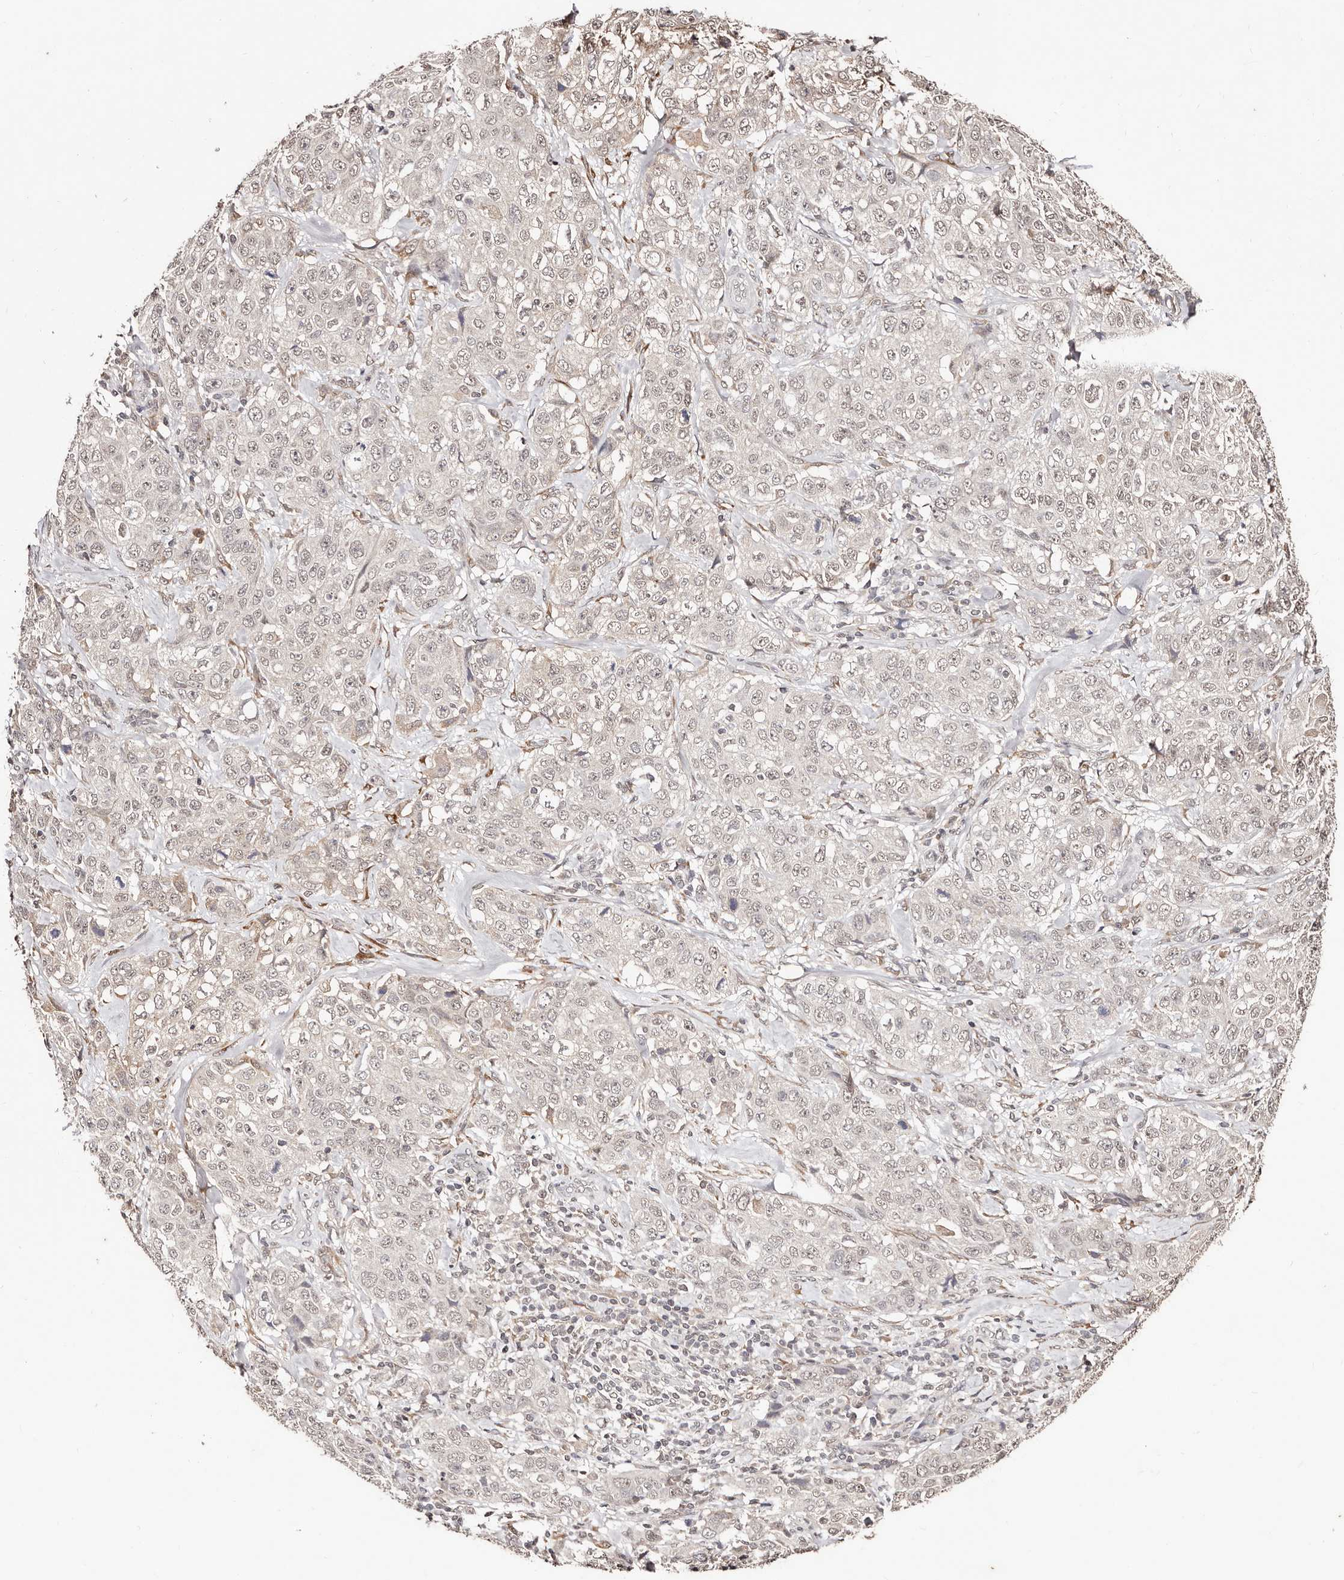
{"staining": {"intensity": "weak", "quantity": "<25%", "location": "nuclear"}, "tissue": "stomach cancer", "cell_type": "Tumor cells", "image_type": "cancer", "snomed": [{"axis": "morphology", "description": "Adenocarcinoma, NOS"}, {"axis": "topography", "description": "Stomach"}], "caption": "IHC micrograph of neoplastic tissue: human stomach cancer (adenocarcinoma) stained with DAB reveals no significant protein expression in tumor cells.", "gene": "BICRAL", "patient": {"sex": "male", "age": 48}}